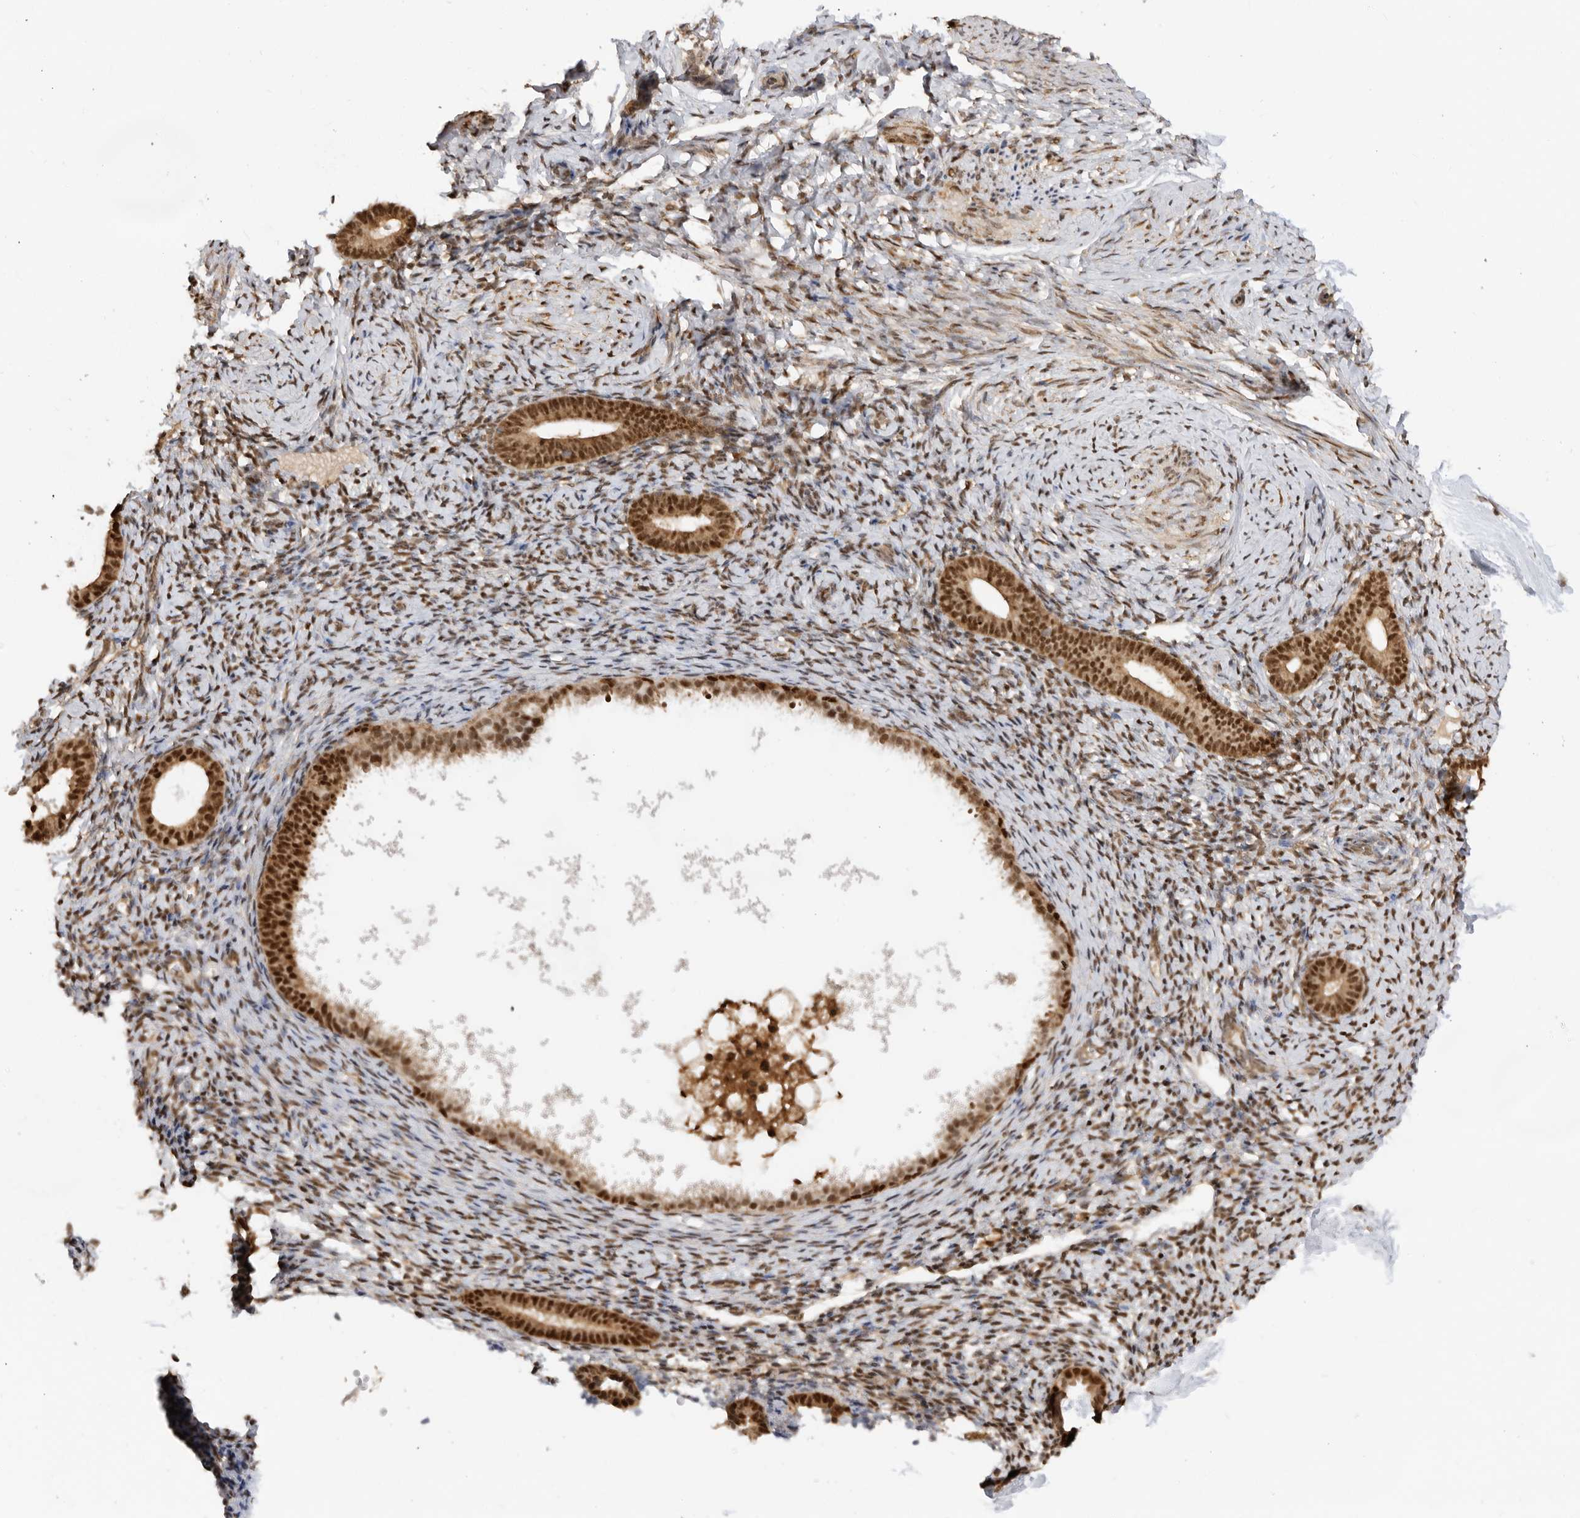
{"staining": {"intensity": "moderate", "quantity": ">75%", "location": "nuclear"}, "tissue": "endometrium", "cell_type": "Cells in endometrial stroma", "image_type": "normal", "snomed": [{"axis": "morphology", "description": "Normal tissue, NOS"}, {"axis": "topography", "description": "Endometrium"}], "caption": "Protein expression by immunohistochemistry (IHC) shows moderate nuclear expression in about >75% of cells in endometrial stroma in unremarkable endometrium.", "gene": "ADPRS", "patient": {"sex": "female", "age": 51}}